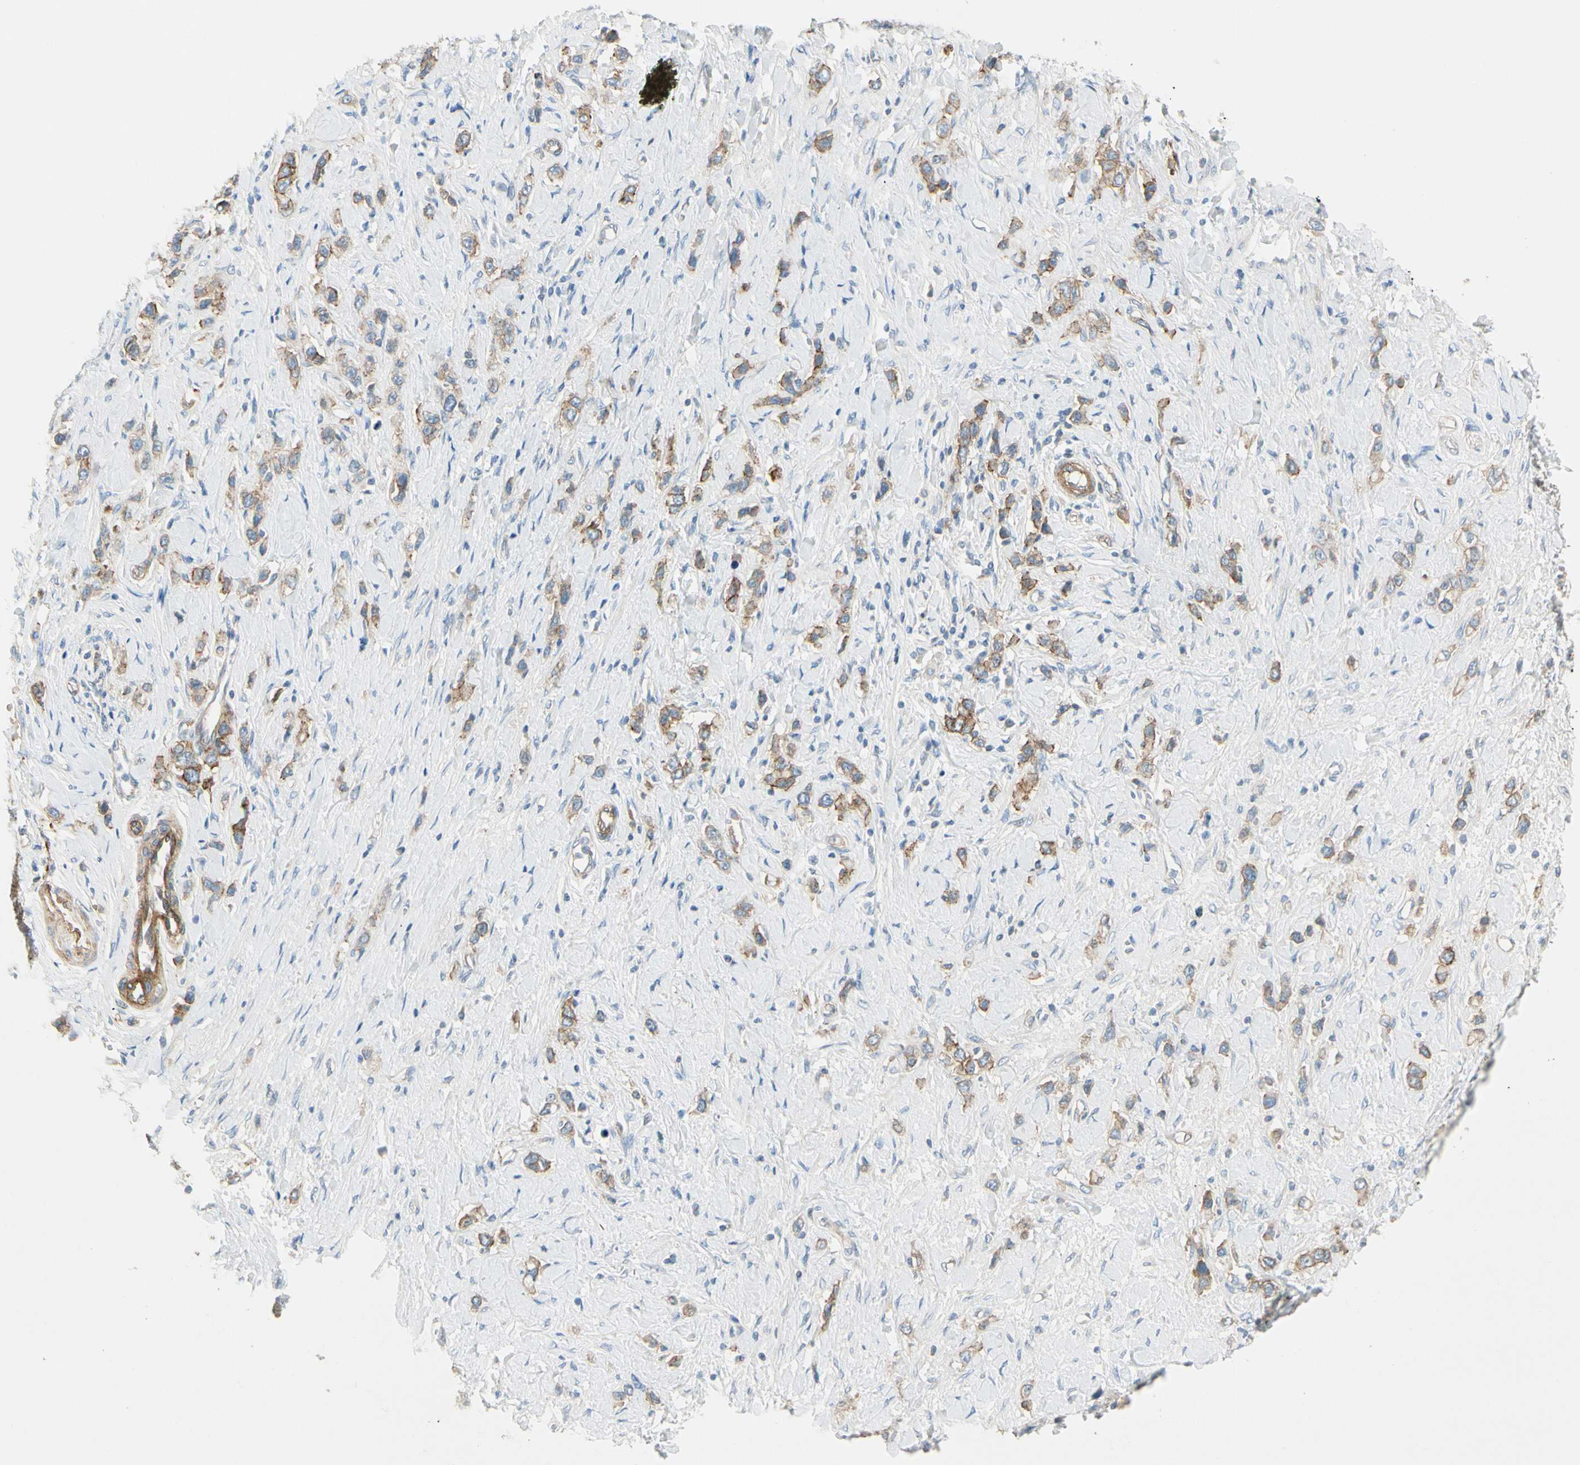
{"staining": {"intensity": "moderate", "quantity": ">75%", "location": "cytoplasmic/membranous"}, "tissue": "stomach cancer", "cell_type": "Tumor cells", "image_type": "cancer", "snomed": [{"axis": "morphology", "description": "Normal tissue, NOS"}, {"axis": "morphology", "description": "Adenocarcinoma, NOS"}, {"axis": "topography", "description": "Stomach, upper"}, {"axis": "topography", "description": "Stomach"}], "caption": "Immunohistochemical staining of stomach cancer demonstrates moderate cytoplasmic/membranous protein positivity in about >75% of tumor cells.", "gene": "ITGA3", "patient": {"sex": "female", "age": 65}}